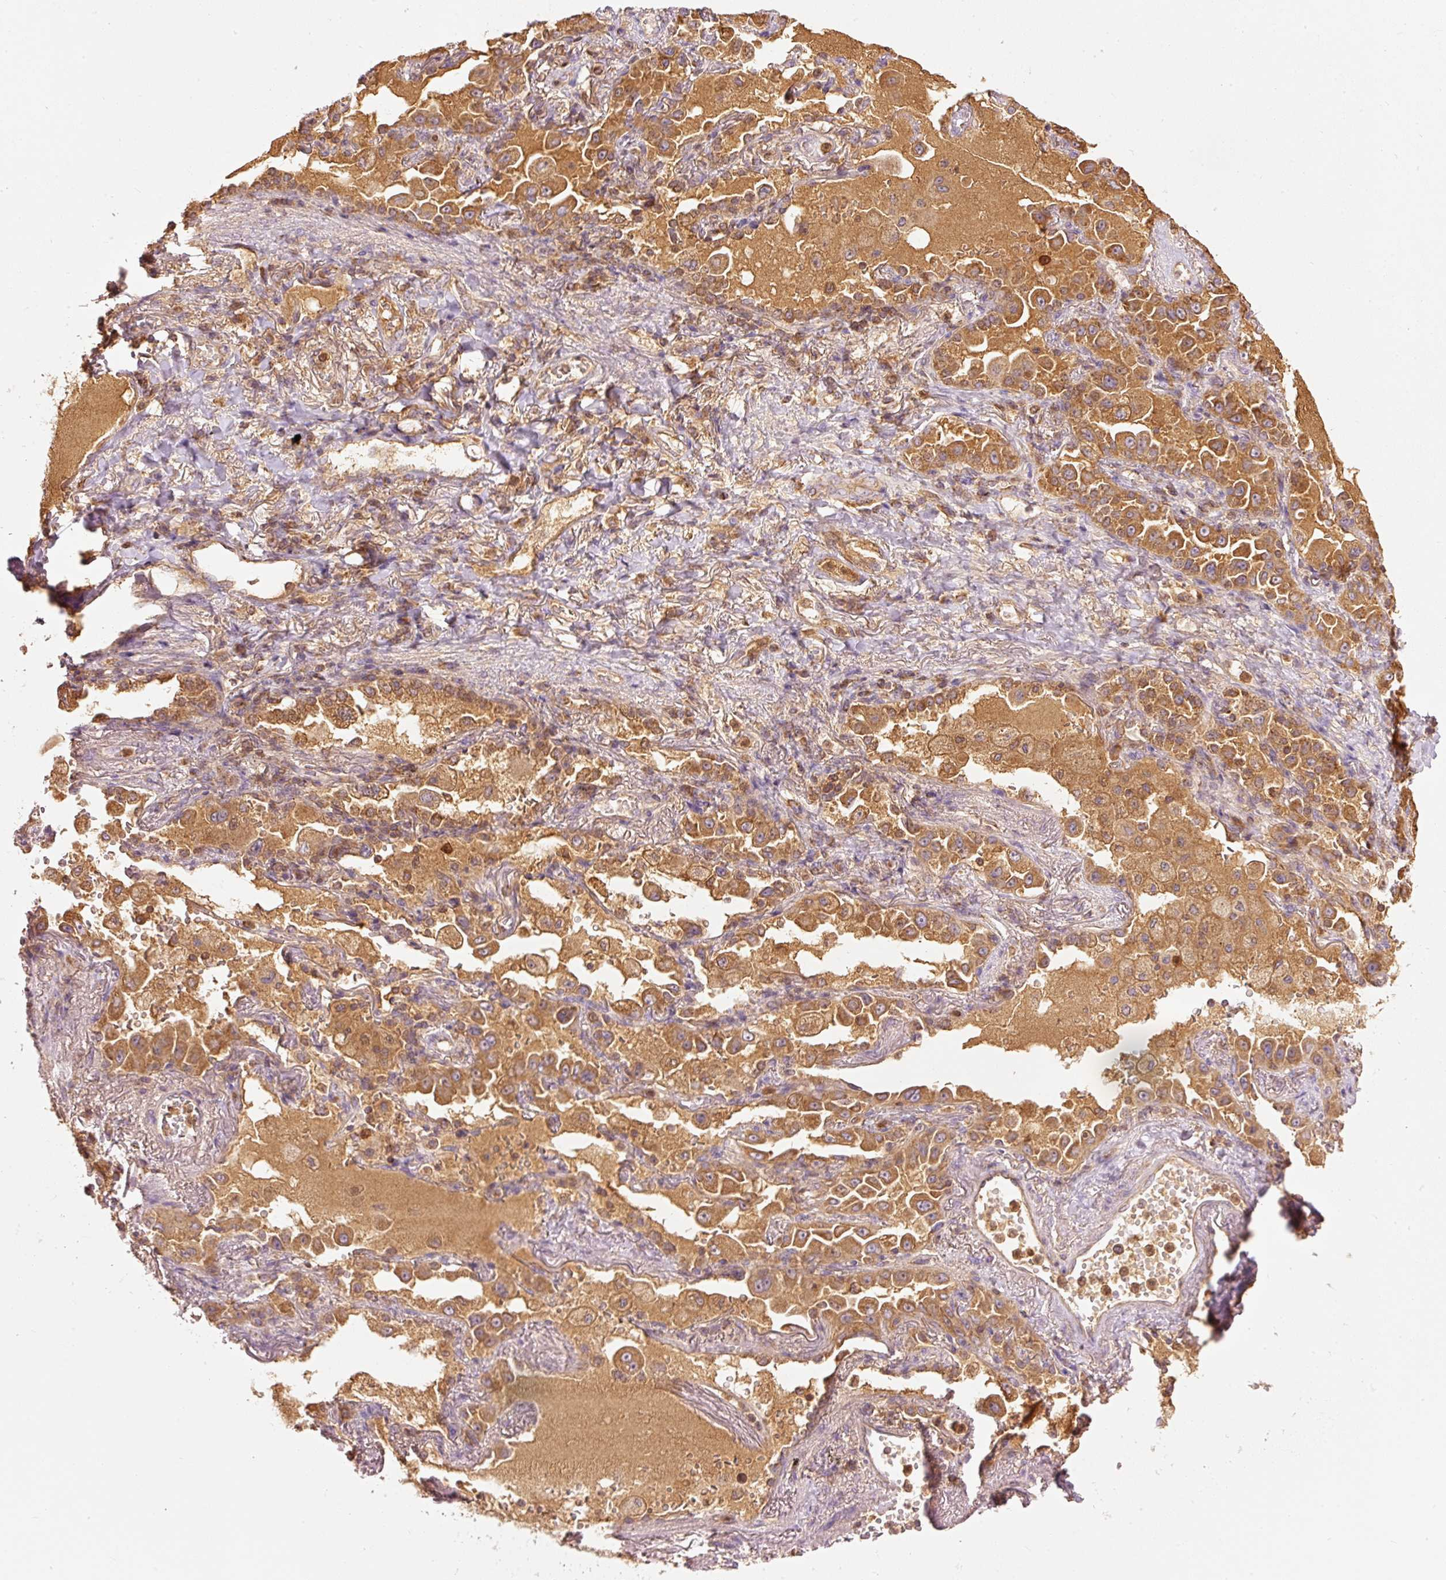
{"staining": {"intensity": "strong", "quantity": ">75%", "location": "cytoplasmic/membranous"}, "tissue": "lung cancer", "cell_type": "Tumor cells", "image_type": "cancer", "snomed": [{"axis": "morphology", "description": "Squamous cell carcinoma, NOS"}, {"axis": "topography", "description": "Lung"}], "caption": "Strong cytoplasmic/membranous staining for a protein is identified in about >75% of tumor cells of squamous cell carcinoma (lung) using immunohistochemistry (IHC).", "gene": "PSENEN", "patient": {"sex": "male", "age": 74}}